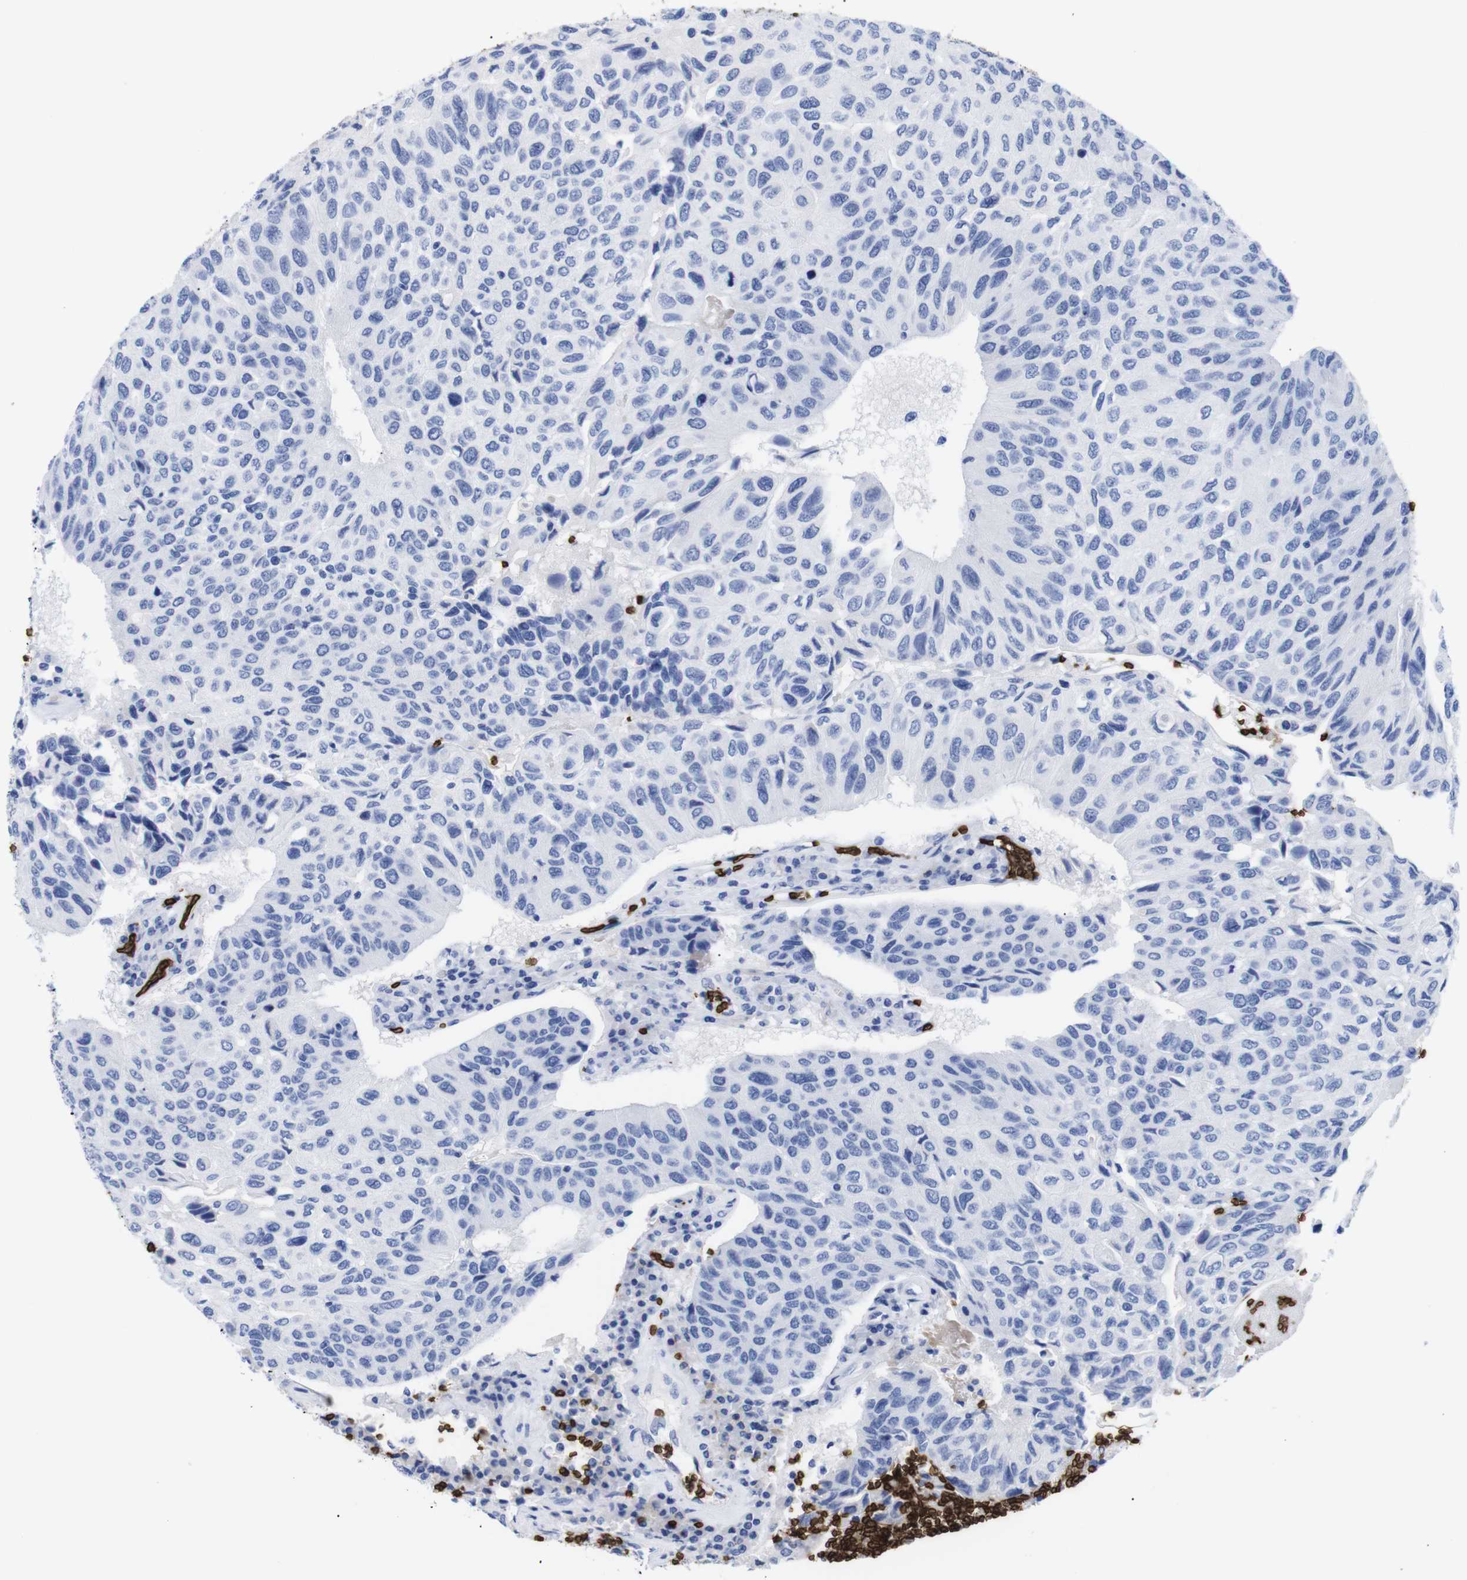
{"staining": {"intensity": "negative", "quantity": "none", "location": "none"}, "tissue": "urothelial cancer", "cell_type": "Tumor cells", "image_type": "cancer", "snomed": [{"axis": "morphology", "description": "Urothelial carcinoma, High grade"}, {"axis": "topography", "description": "Urinary bladder"}], "caption": "High magnification brightfield microscopy of urothelial cancer stained with DAB (3,3'-diaminobenzidine) (brown) and counterstained with hematoxylin (blue): tumor cells show no significant staining.", "gene": "S1PR2", "patient": {"sex": "male", "age": 66}}